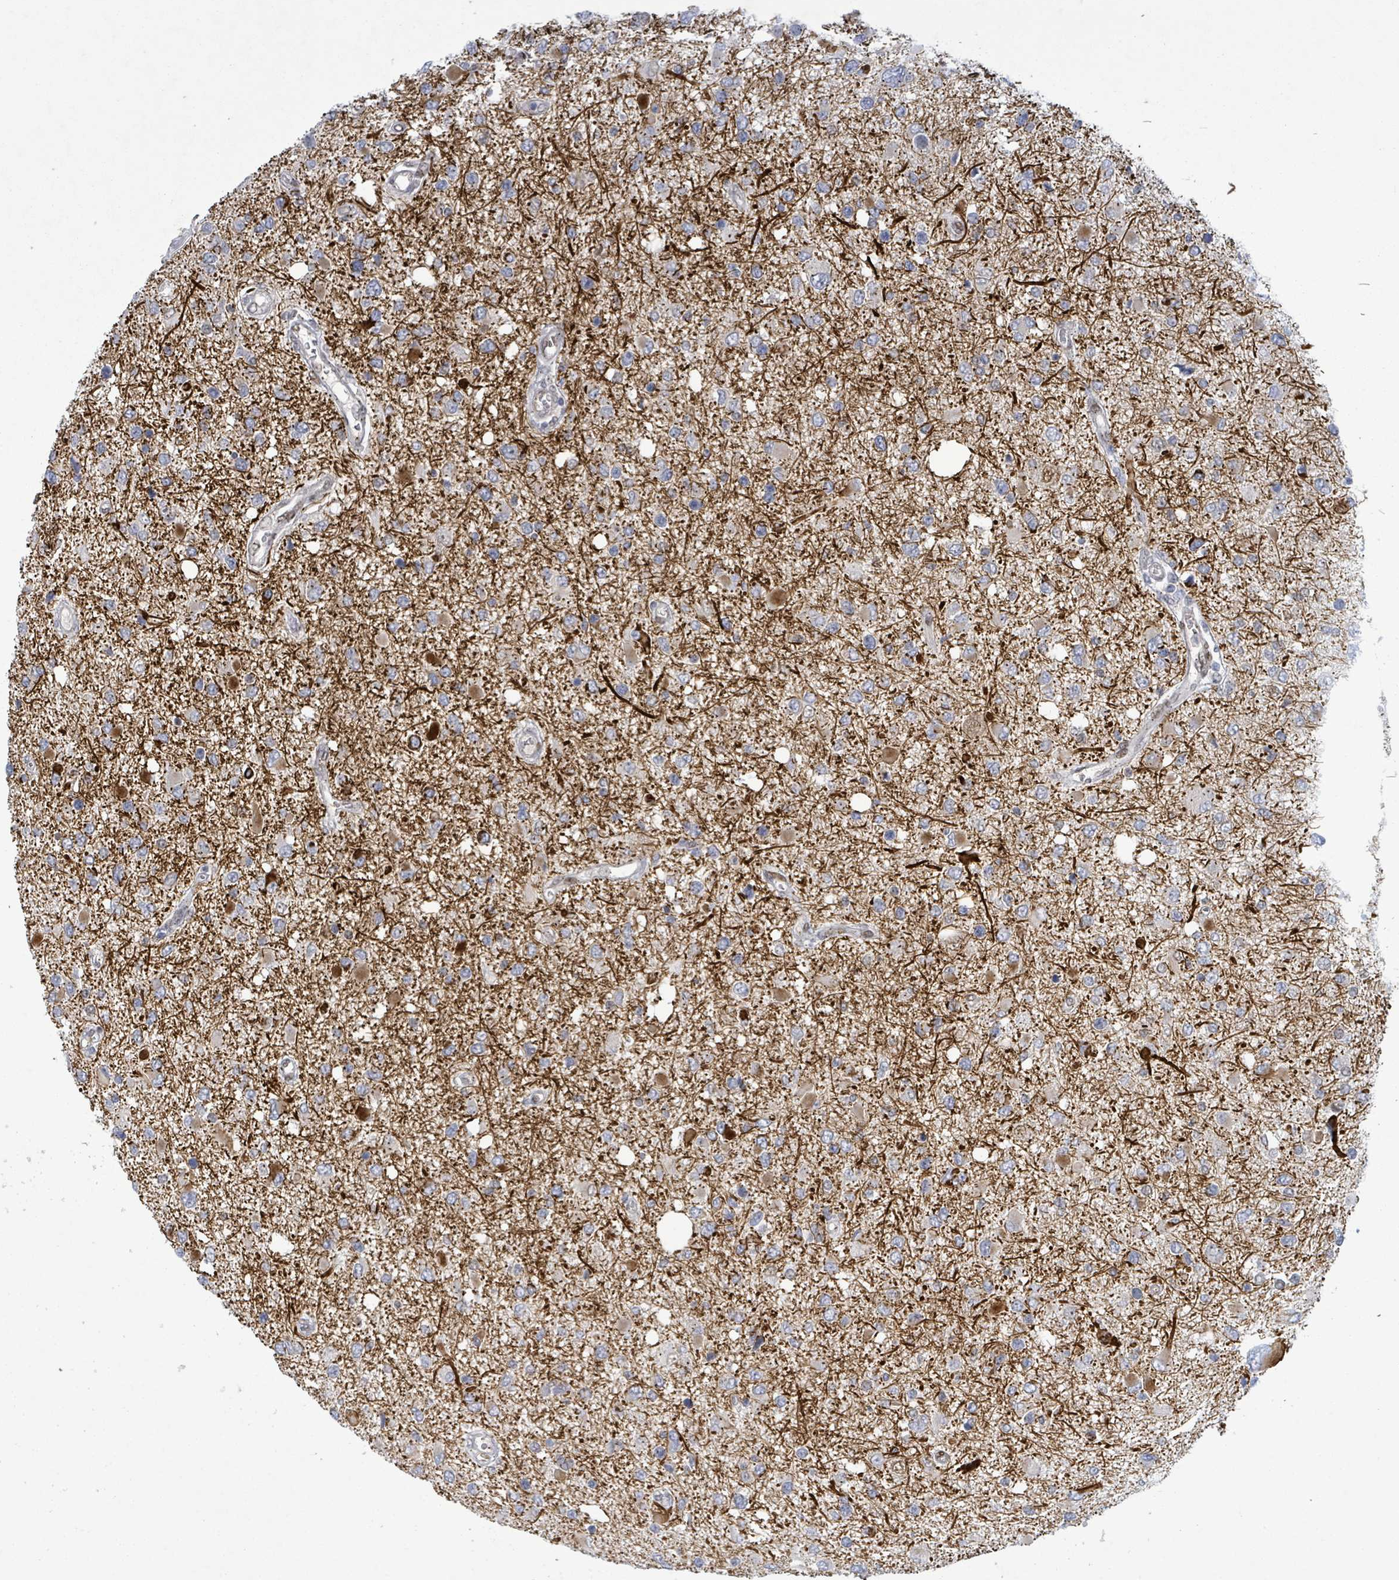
{"staining": {"intensity": "negative", "quantity": "none", "location": "none"}, "tissue": "glioma", "cell_type": "Tumor cells", "image_type": "cancer", "snomed": [{"axis": "morphology", "description": "Glioma, malignant, High grade"}, {"axis": "topography", "description": "Brain"}], "caption": "Tumor cells show no significant positivity in glioma.", "gene": "TUSC1", "patient": {"sex": "male", "age": 53}}